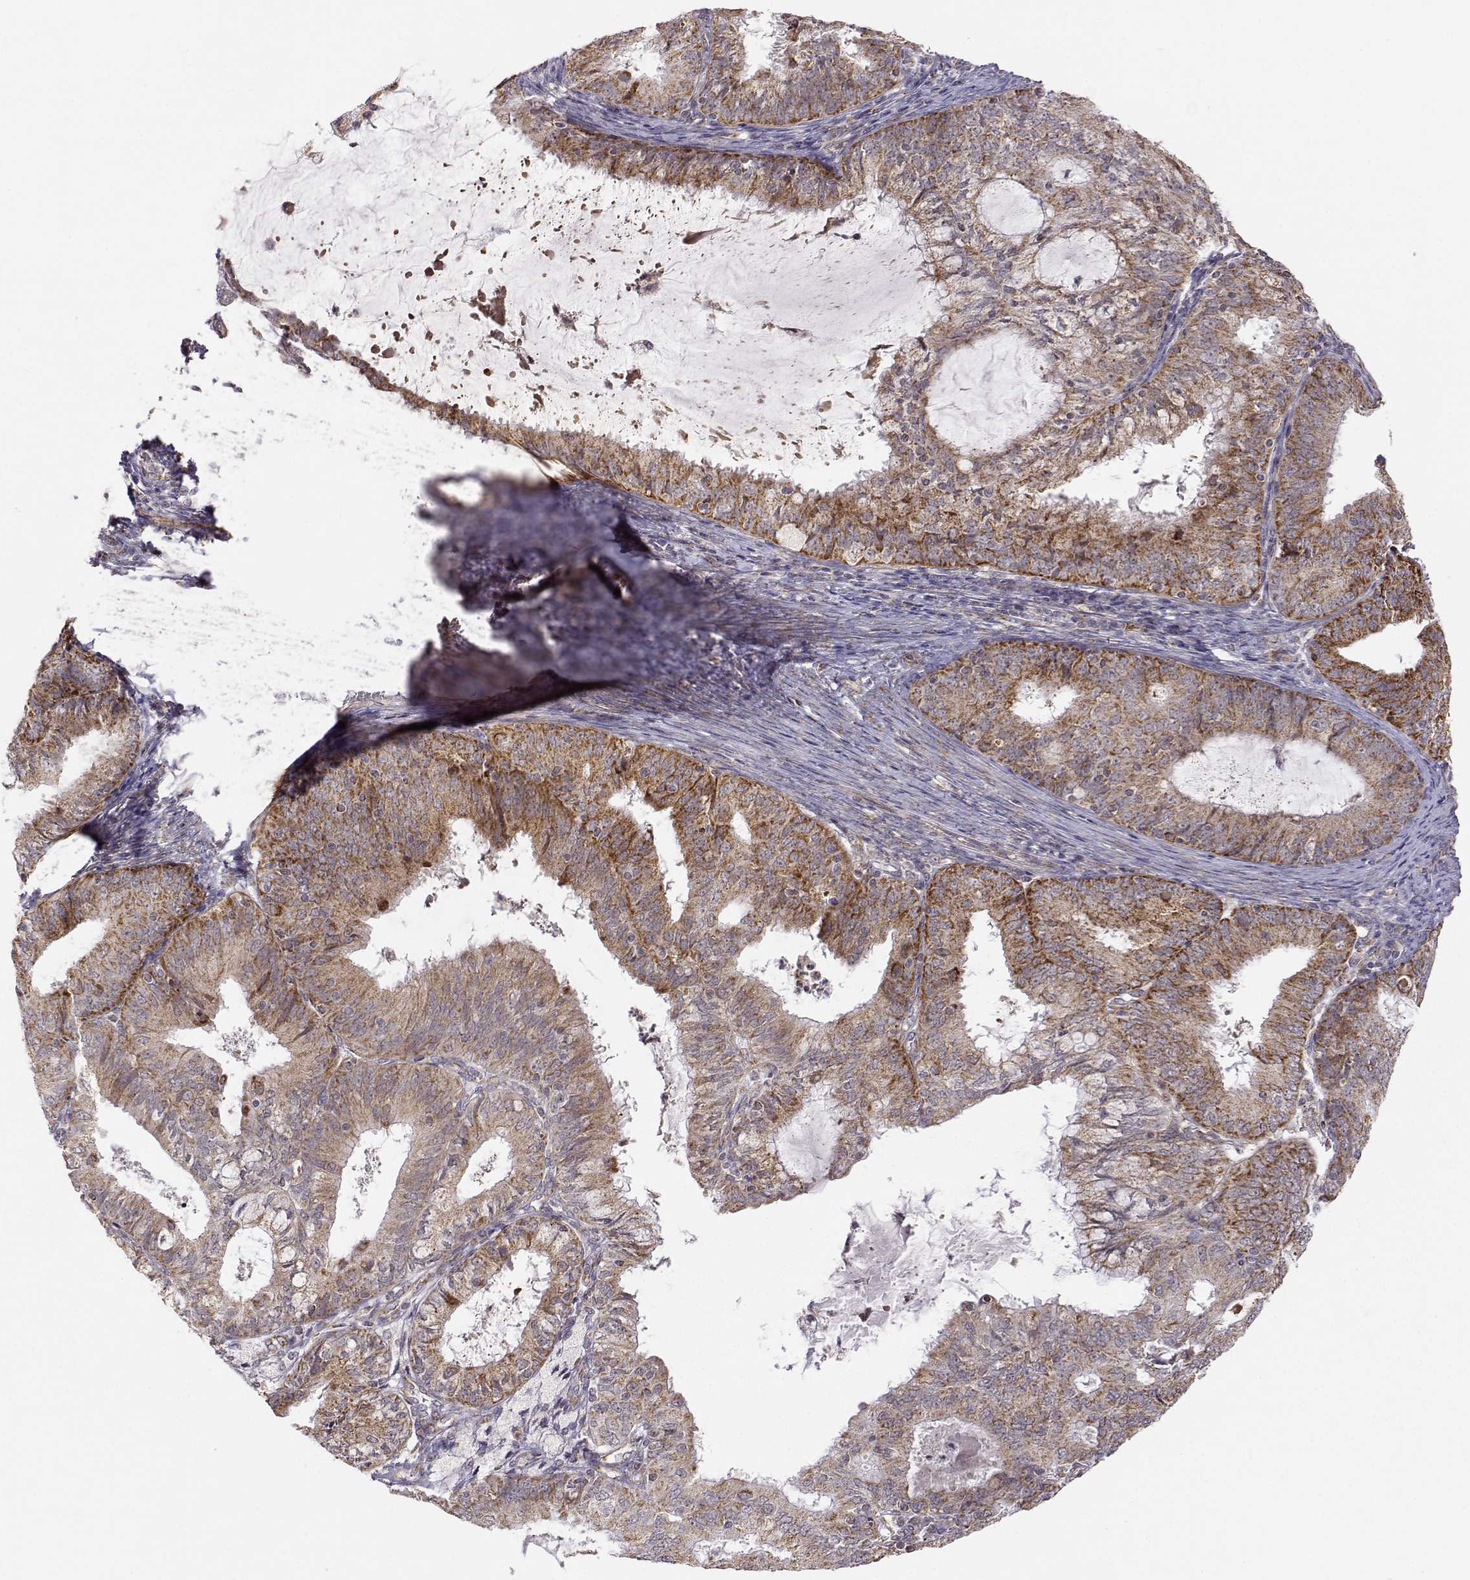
{"staining": {"intensity": "moderate", "quantity": ">75%", "location": "cytoplasmic/membranous"}, "tissue": "endometrial cancer", "cell_type": "Tumor cells", "image_type": "cancer", "snomed": [{"axis": "morphology", "description": "Adenocarcinoma, NOS"}, {"axis": "topography", "description": "Endometrium"}], "caption": "Immunohistochemical staining of endometrial cancer demonstrates medium levels of moderate cytoplasmic/membranous expression in approximately >75% of tumor cells.", "gene": "EXOG", "patient": {"sex": "female", "age": 57}}